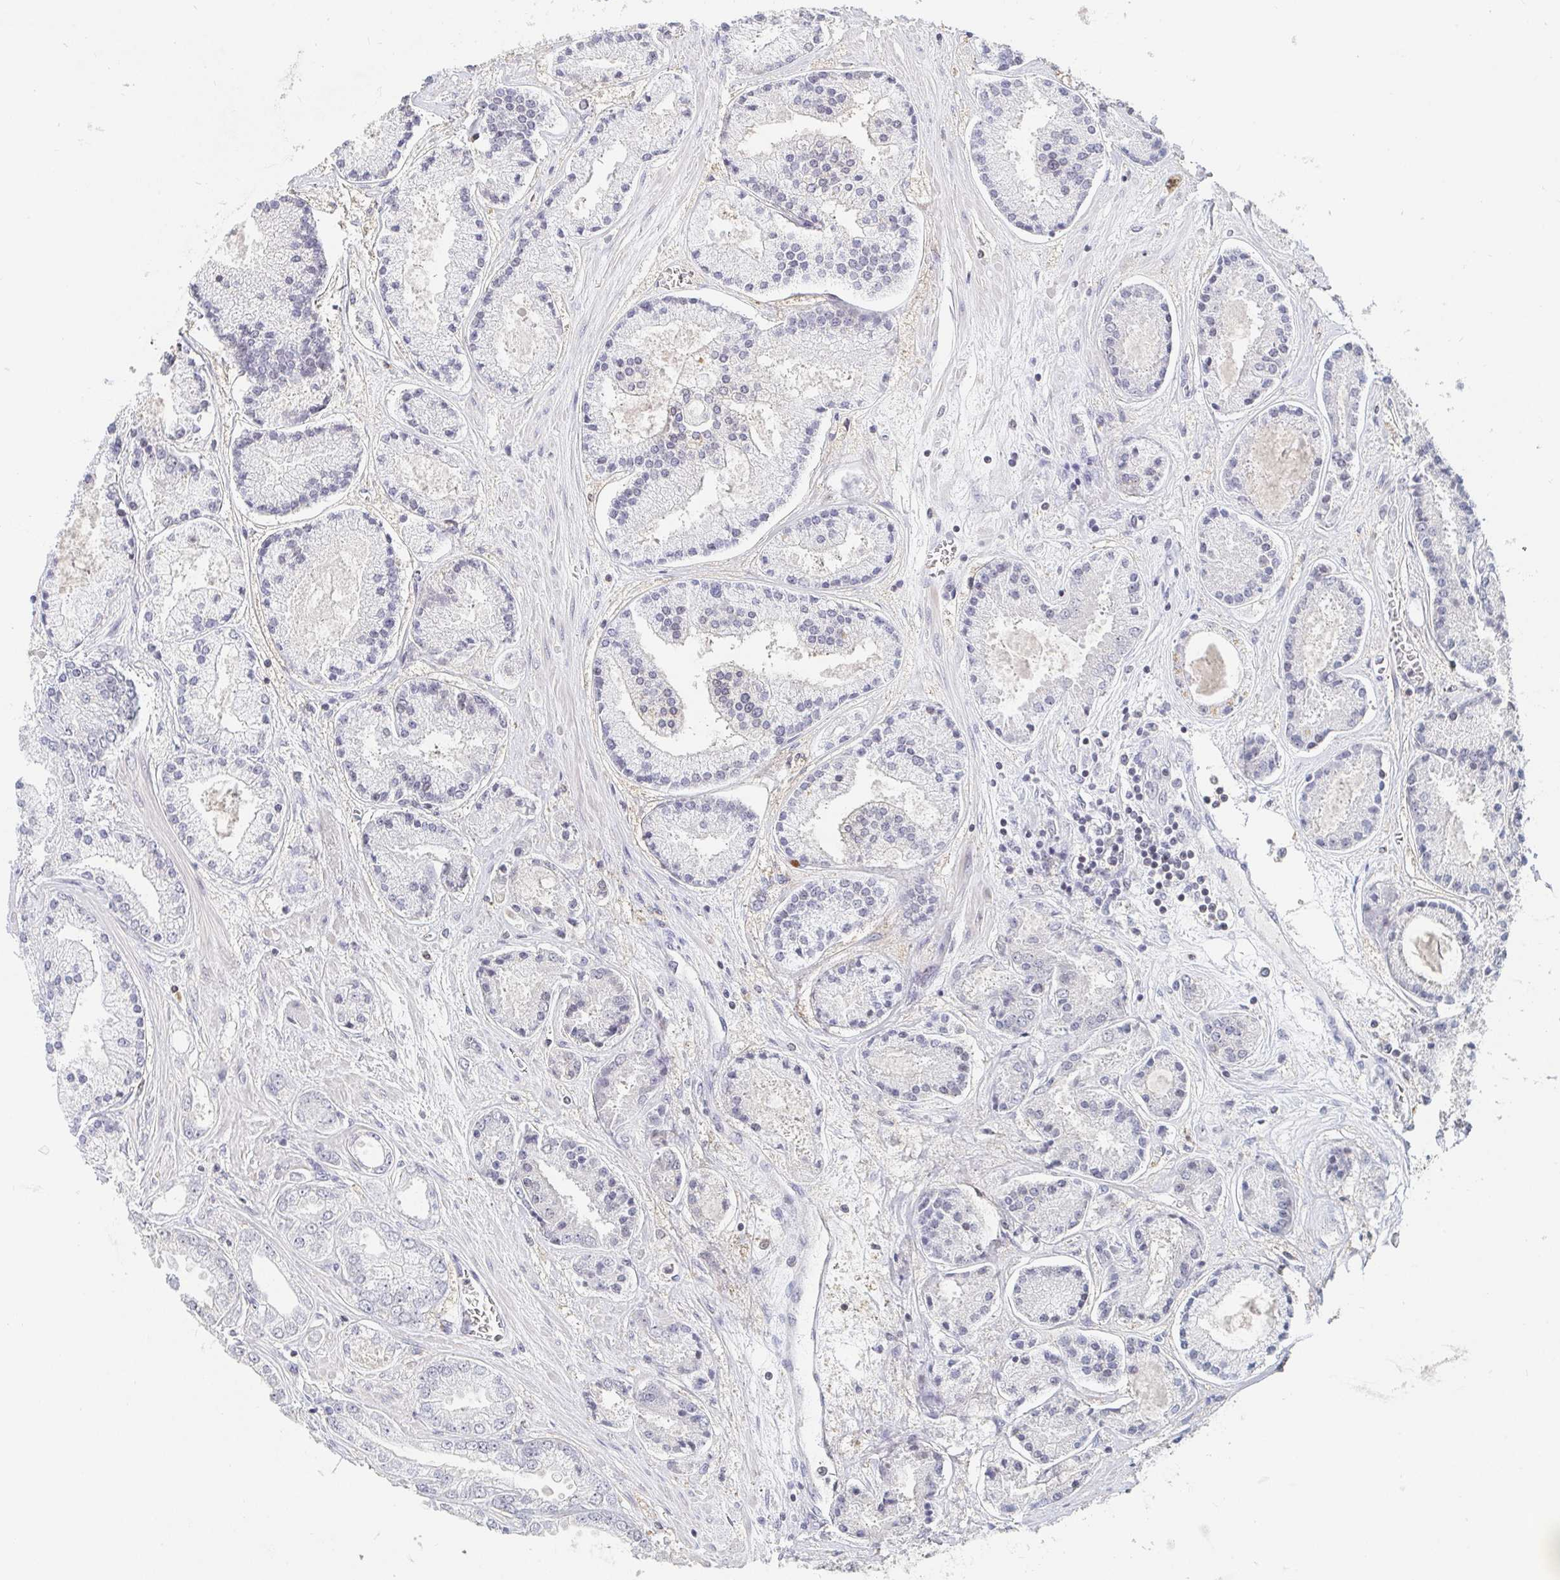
{"staining": {"intensity": "negative", "quantity": "none", "location": "none"}, "tissue": "prostate cancer", "cell_type": "Tumor cells", "image_type": "cancer", "snomed": [{"axis": "morphology", "description": "Adenocarcinoma, High grade"}, {"axis": "topography", "description": "Prostate"}], "caption": "Immunohistochemistry (IHC) of prostate cancer demonstrates no expression in tumor cells. (Stains: DAB (3,3'-diaminobenzidine) immunohistochemistry with hematoxylin counter stain, Microscopy: brightfield microscopy at high magnification).", "gene": "NME9", "patient": {"sex": "male", "age": 67}}